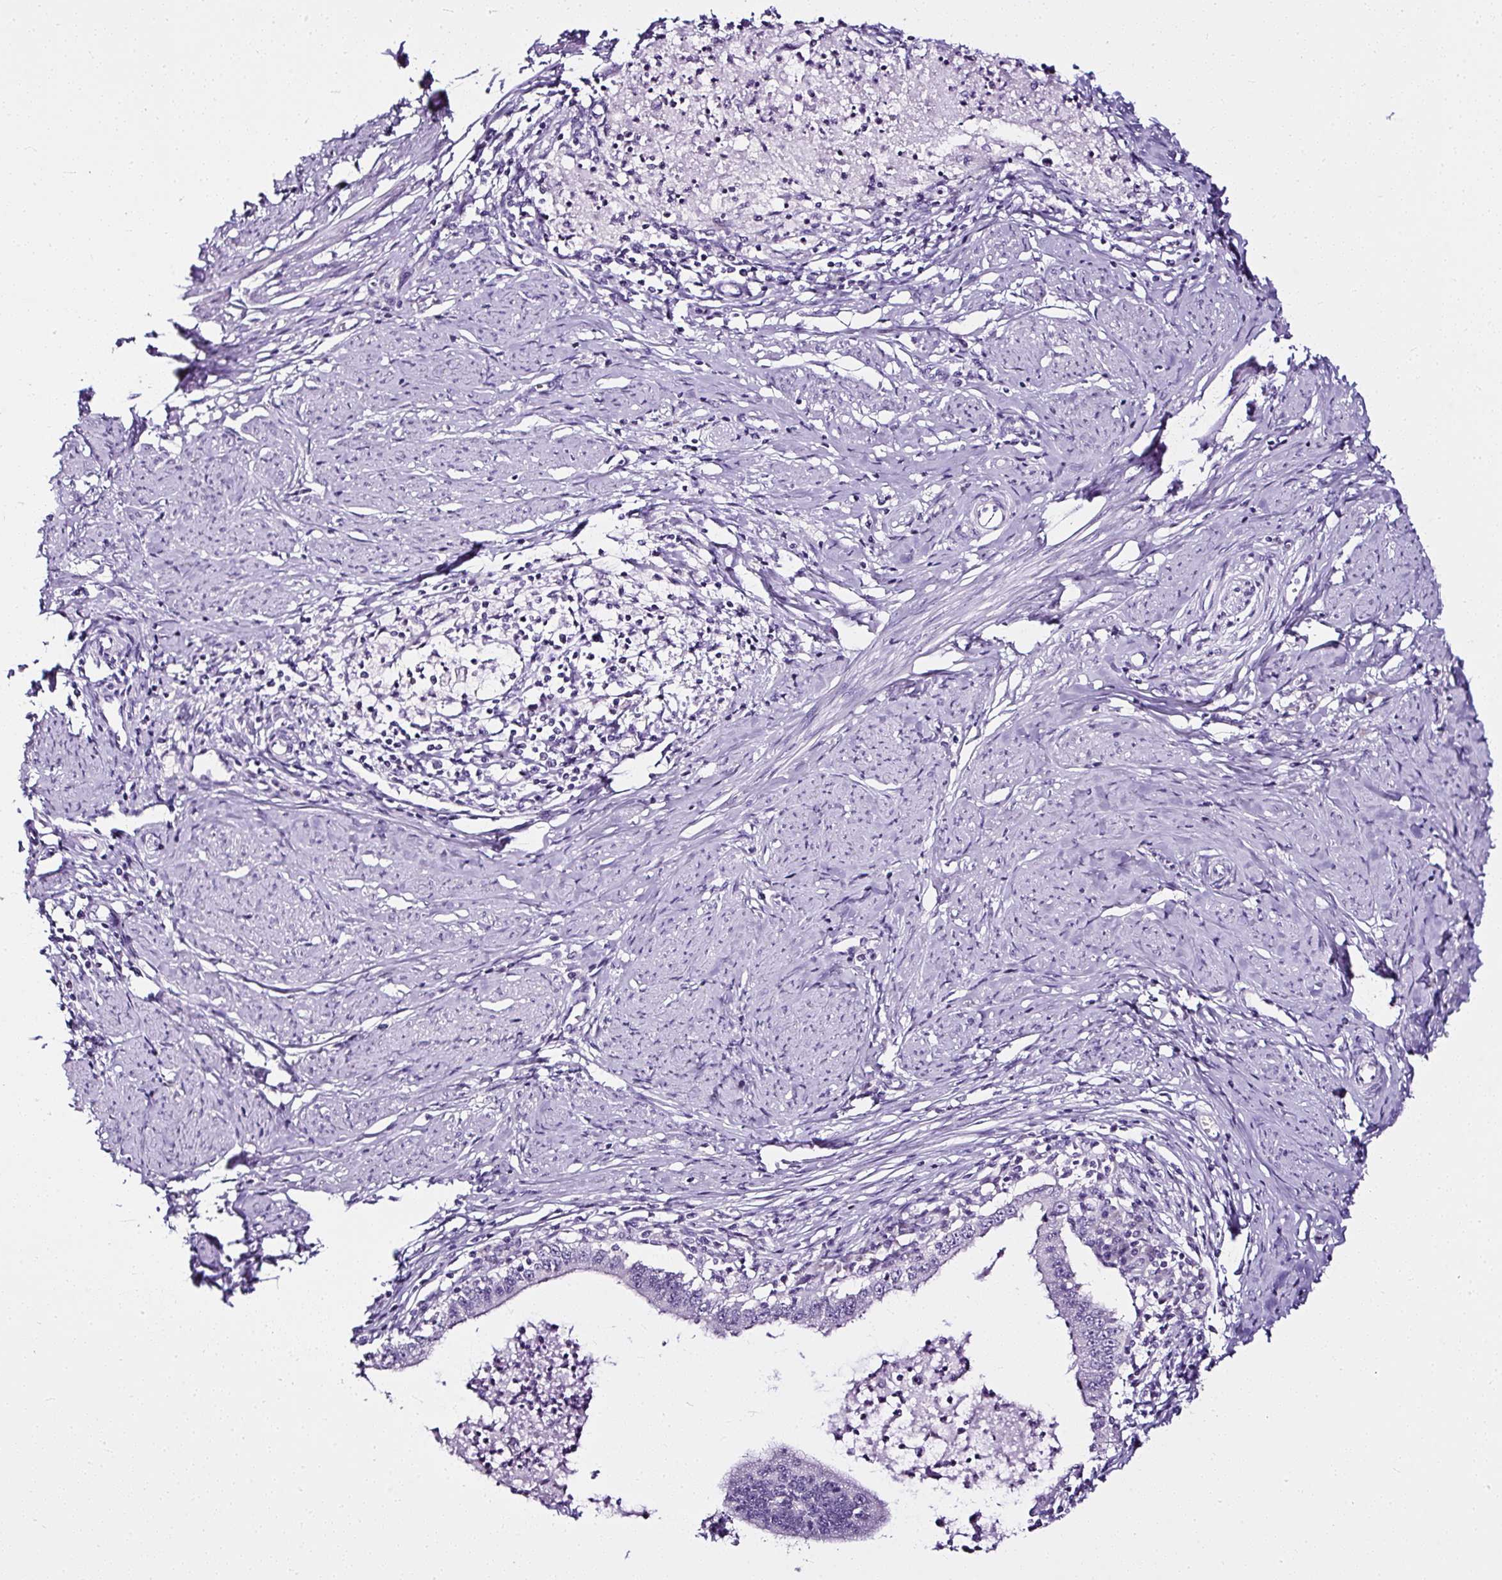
{"staining": {"intensity": "negative", "quantity": "none", "location": "none"}, "tissue": "cervical cancer", "cell_type": "Tumor cells", "image_type": "cancer", "snomed": [{"axis": "morphology", "description": "Adenocarcinoma, NOS"}, {"axis": "topography", "description": "Cervix"}], "caption": "This is an immunohistochemistry (IHC) micrograph of cervical cancer (adenocarcinoma). There is no positivity in tumor cells.", "gene": "ATP2A1", "patient": {"sex": "female", "age": 36}}